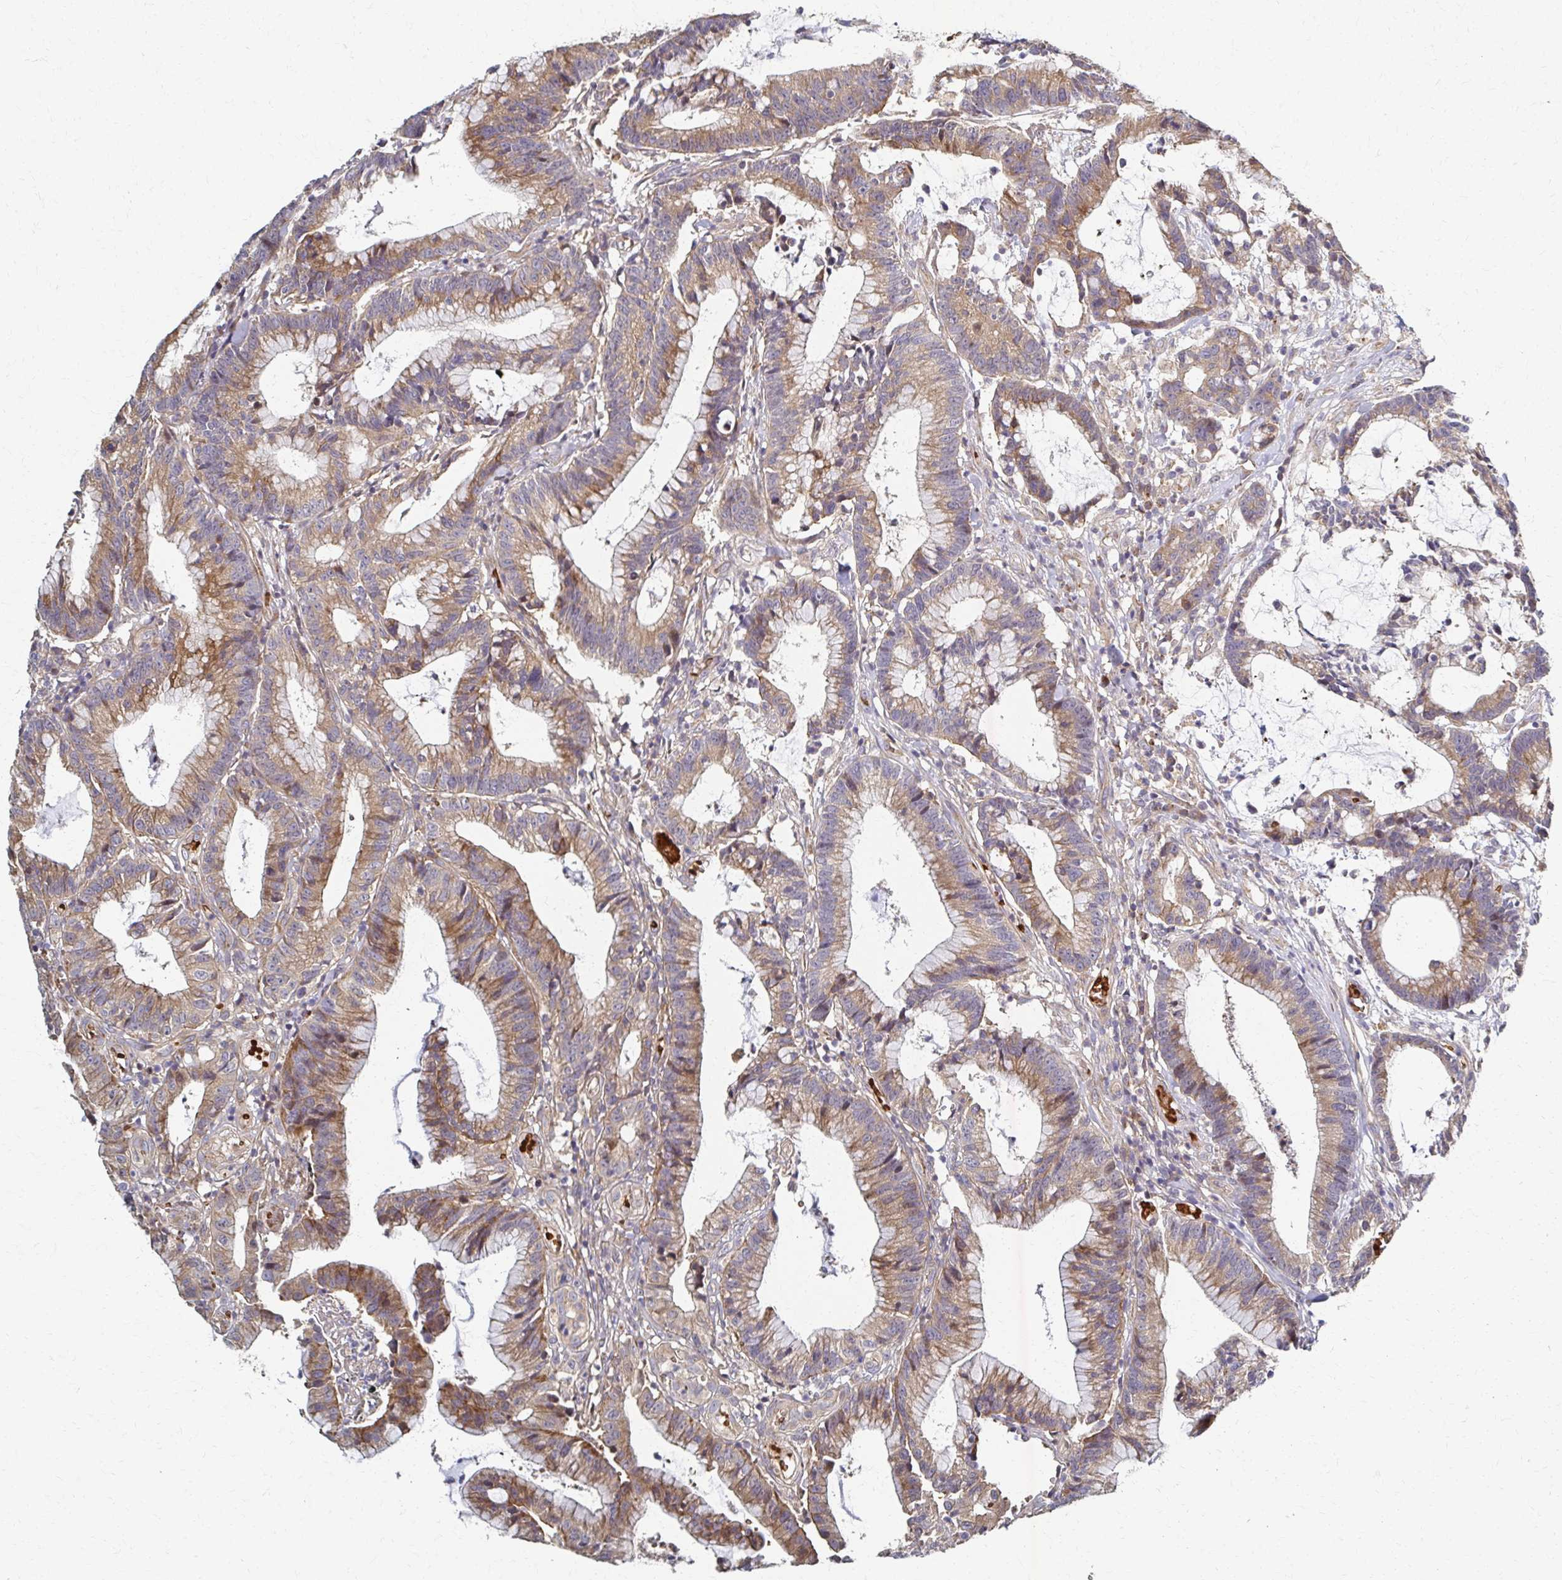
{"staining": {"intensity": "moderate", "quantity": "25%-75%", "location": "cytoplasmic/membranous"}, "tissue": "colorectal cancer", "cell_type": "Tumor cells", "image_type": "cancer", "snomed": [{"axis": "morphology", "description": "Adenocarcinoma, NOS"}, {"axis": "topography", "description": "Colon"}], "caption": "A brown stain highlights moderate cytoplasmic/membranous expression of a protein in human colorectal adenocarcinoma tumor cells. (IHC, brightfield microscopy, high magnification).", "gene": "SKA2", "patient": {"sex": "female", "age": 78}}